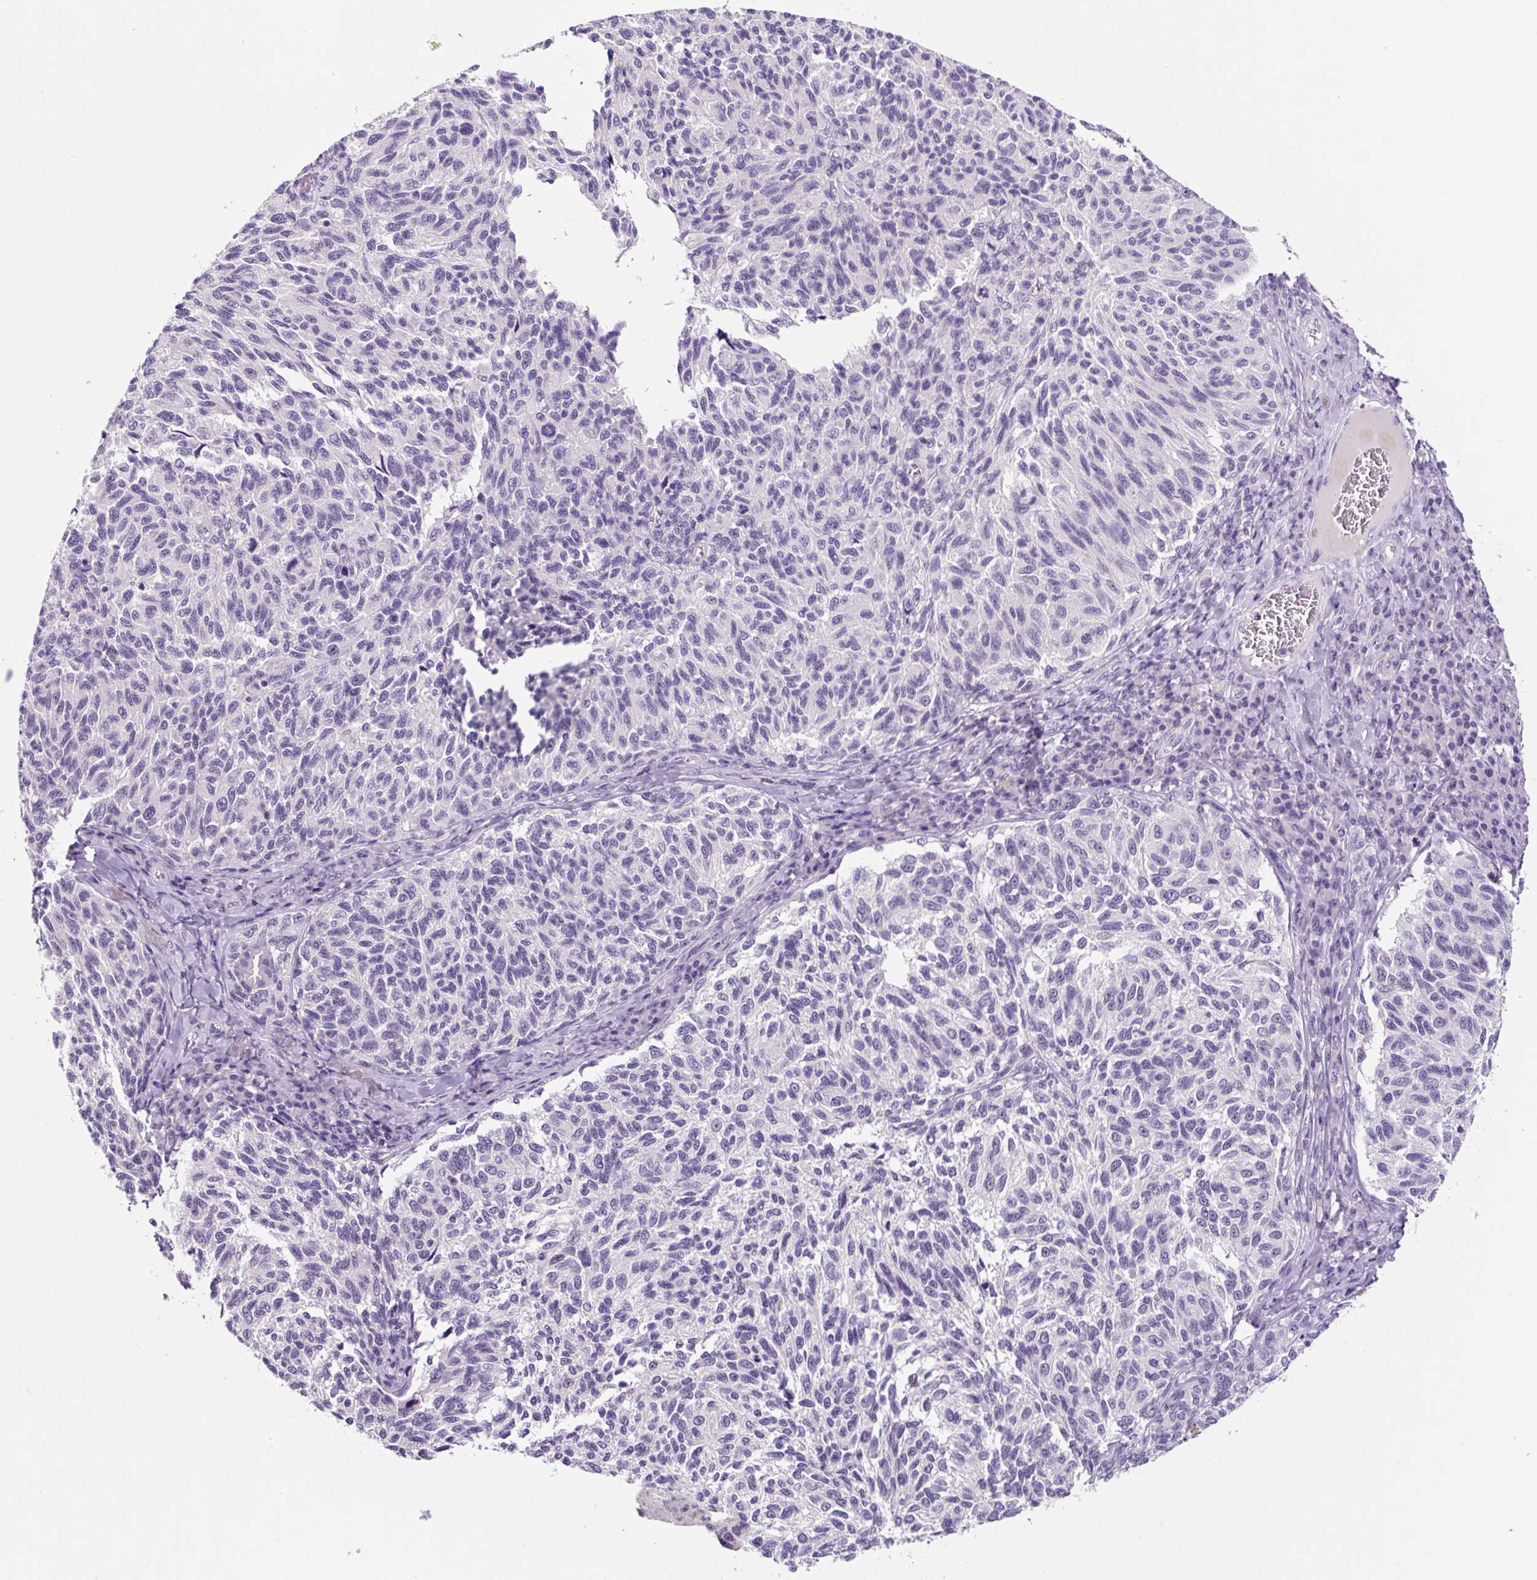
{"staining": {"intensity": "negative", "quantity": "none", "location": "none"}, "tissue": "melanoma", "cell_type": "Tumor cells", "image_type": "cancer", "snomed": [{"axis": "morphology", "description": "Malignant melanoma, NOS"}, {"axis": "topography", "description": "Skin"}], "caption": "The histopathology image shows no staining of tumor cells in malignant melanoma.", "gene": "SYP", "patient": {"sex": "female", "age": 73}}